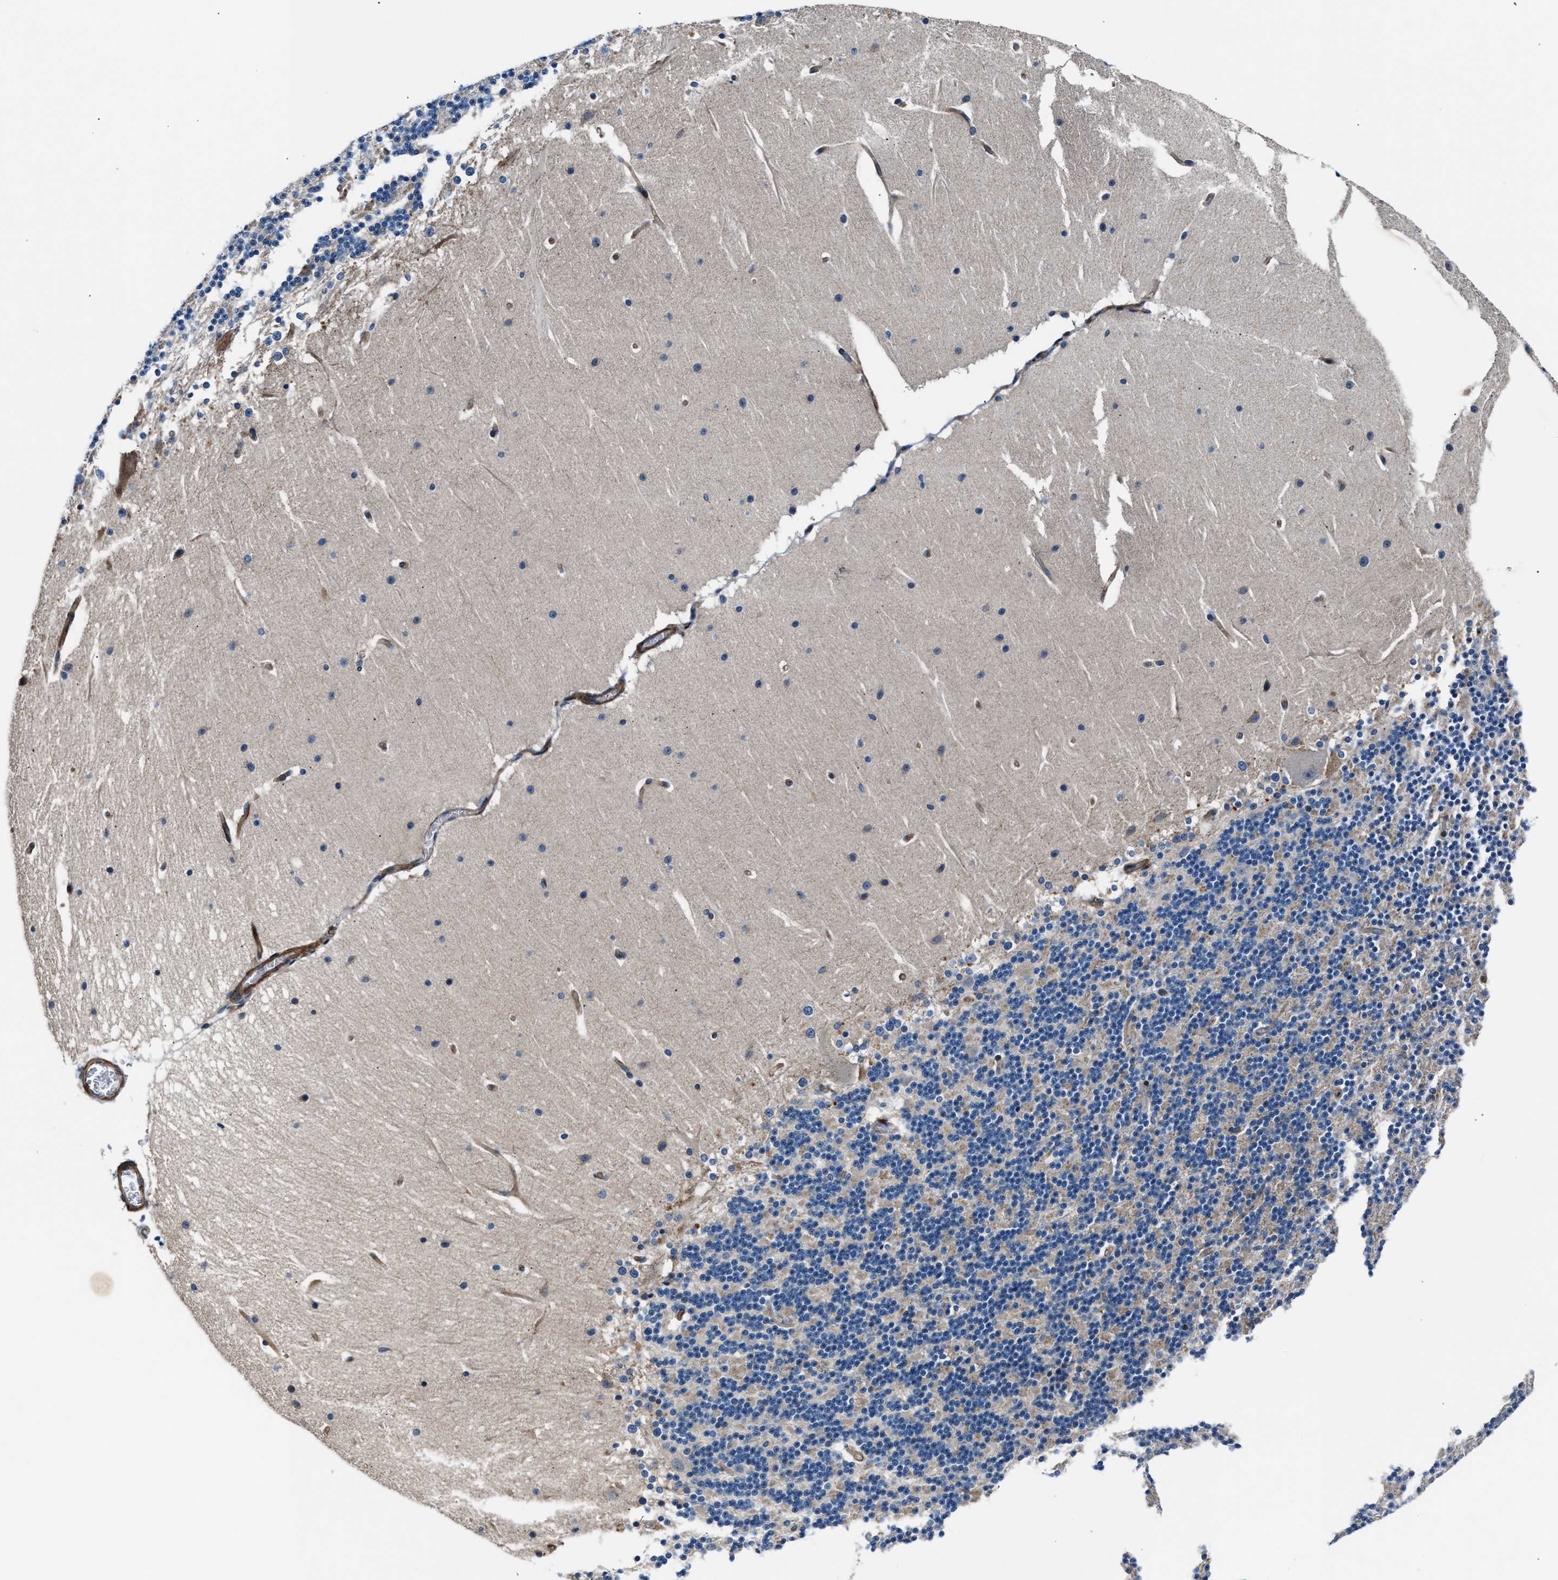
{"staining": {"intensity": "negative", "quantity": "none", "location": "none"}, "tissue": "cerebellum", "cell_type": "Cells in granular layer", "image_type": "normal", "snomed": [{"axis": "morphology", "description": "Normal tissue, NOS"}, {"axis": "topography", "description": "Cerebellum"}], "caption": "IHC of benign cerebellum shows no staining in cells in granular layer. Brightfield microscopy of immunohistochemistry stained with DAB (brown) and hematoxylin (blue), captured at high magnification.", "gene": "MPDZ", "patient": {"sex": "female", "age": 19}}